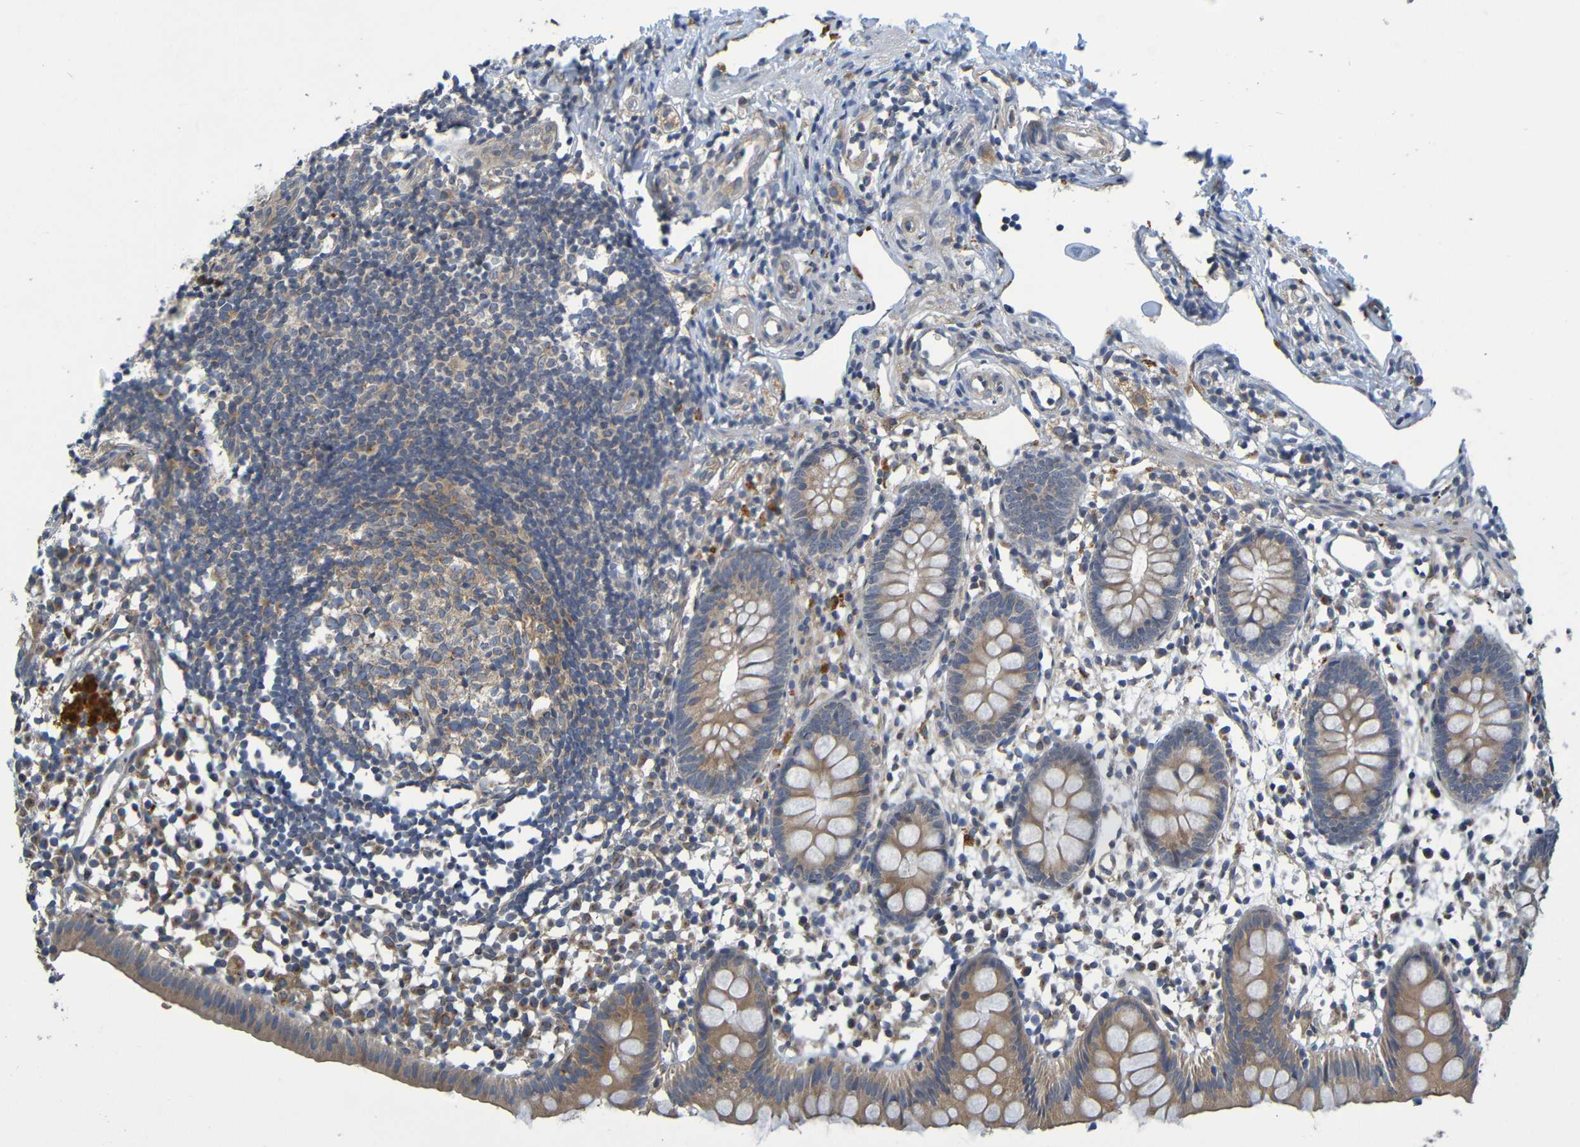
{"staining": {"intensity": "moderate", "quantity": "25%-75%", "location": "cytoplasmic/membranous"}, "tissue": "appendix", "cell_type": "Glandular cells", "image_type": "normal", "snomed": [{"axis": "morphology", "description": "Normal tissue, NOS"}, {"axis": "topography", "description": "Appendix"}], "caption": "IHC staining of benign appendix, which reveals medium levels of moderate cytoplasmic/membranous expression in approximately 25%-75% of glandular cells indicating moderate cytoplasmic/membranous protein positivity. The staining was performed using DAB (brown) for protein detection and nuclei were counterstained in hematoxylin (blue).", "gene": "CYP4F2", "patient": {"sex": "female", "age": 20}}